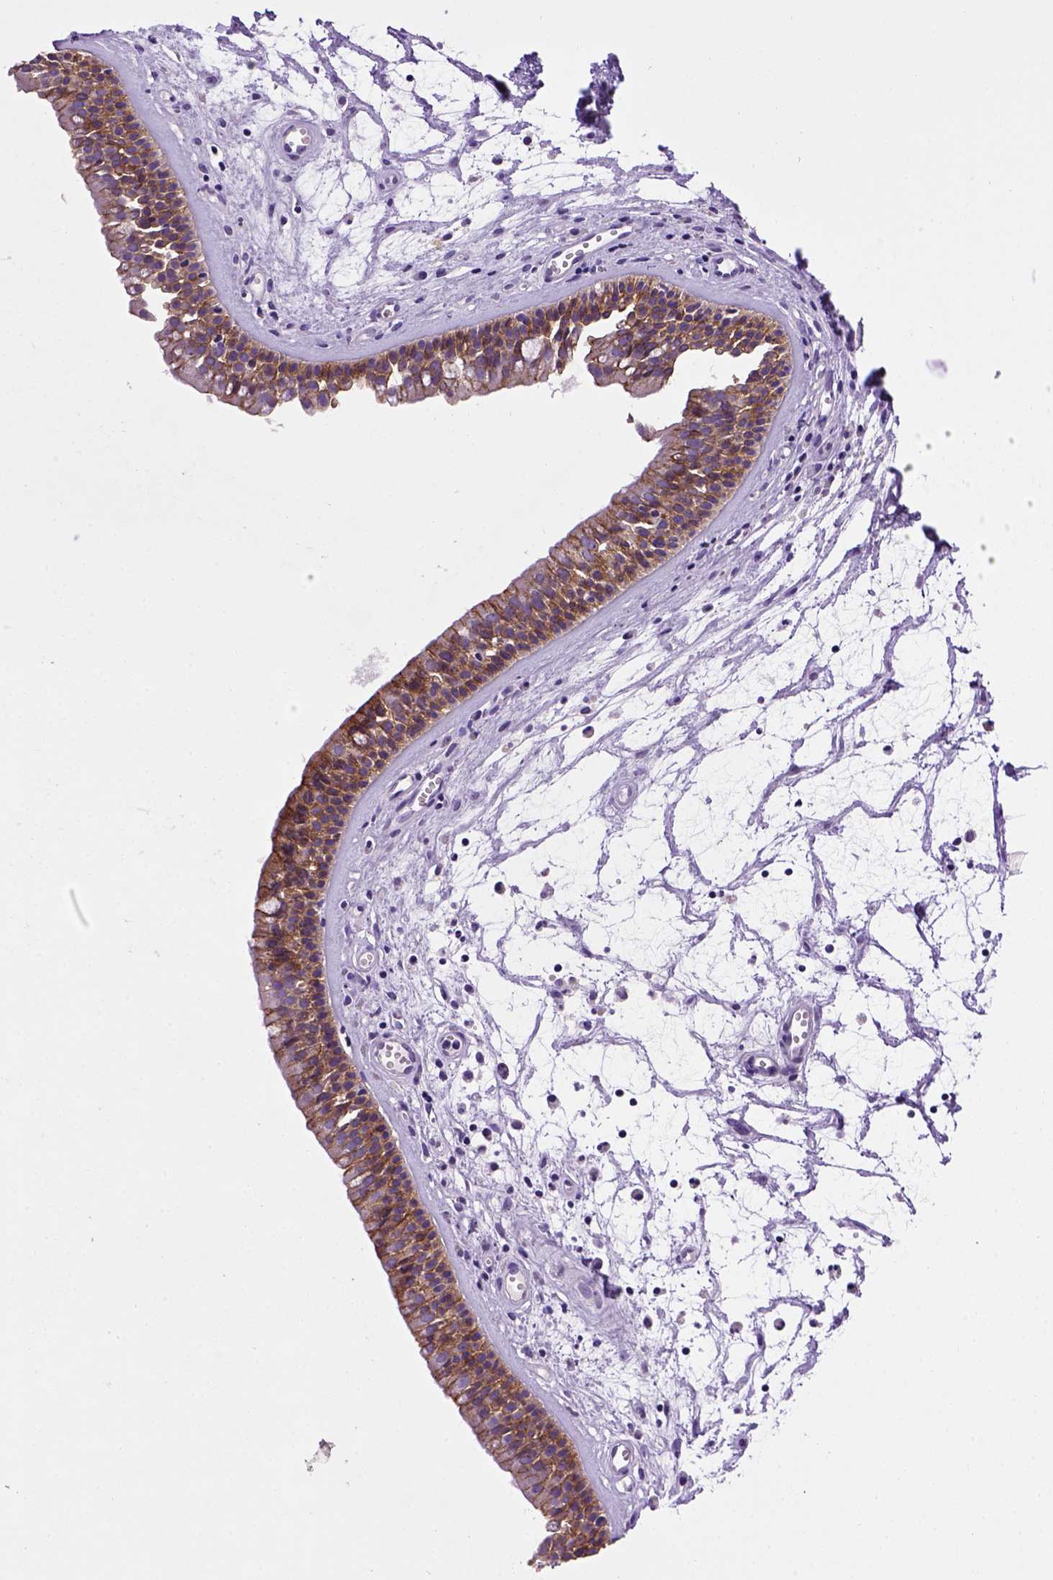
{"staining": {"intensity": "strong", "quantity": ">75%", "location": "cytoplasmic/membranous"}, "tissue": "nasopharynx", "cell_type": "Respiratory epithelial cells", "image_type": "normal", "snomed": [{"axis": "morphology", "description": "Normal tissue, NOS"}, {"axis": "topography", "description": "Nasopharynx"}], "caption": "Nasopharynx stained for a protein (brown) exhibits strong cytoplasmic/membranous positive staining in approximately >75% of respiratory epithelial cells.", "gene": "CDH1", "patient": {"sex": "female", "age": 68}}